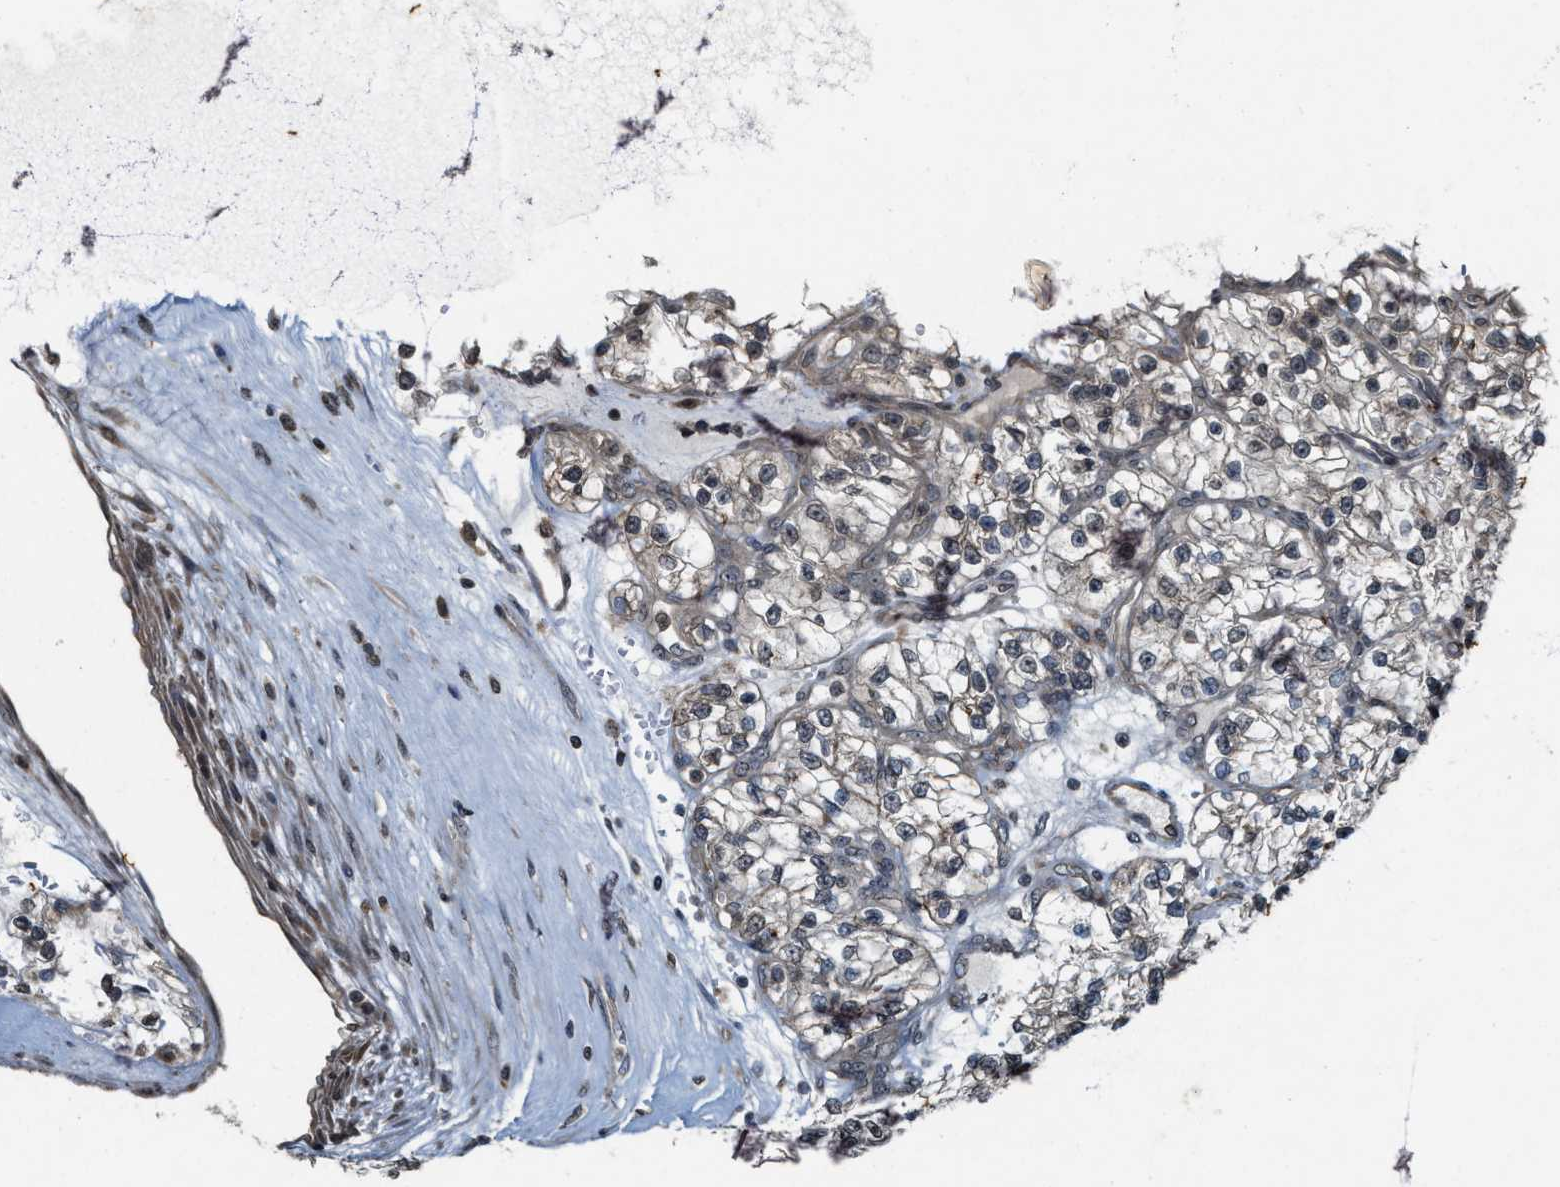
{"staining": {"intensity": "weak", "quantity": "<25%", "location": "cytoplasmic/membranous,nuclear"}, "tissue": "renal cancer", "cell_type": "Tumor cells", "image_type": "cancer", "snomed": [{"axis": "morphology", "description": "Adenocarcinoma, NOS"}, {"axis": "topography", "description": "Kidney"}], "caption": "Tumor cells show no significant expression in renal cancer (adenocarcinoma). (IHC, brightfield microscopy, high magnification).", "gene": "KIF21A", "patient": {"sex": "female", "age": 57}}